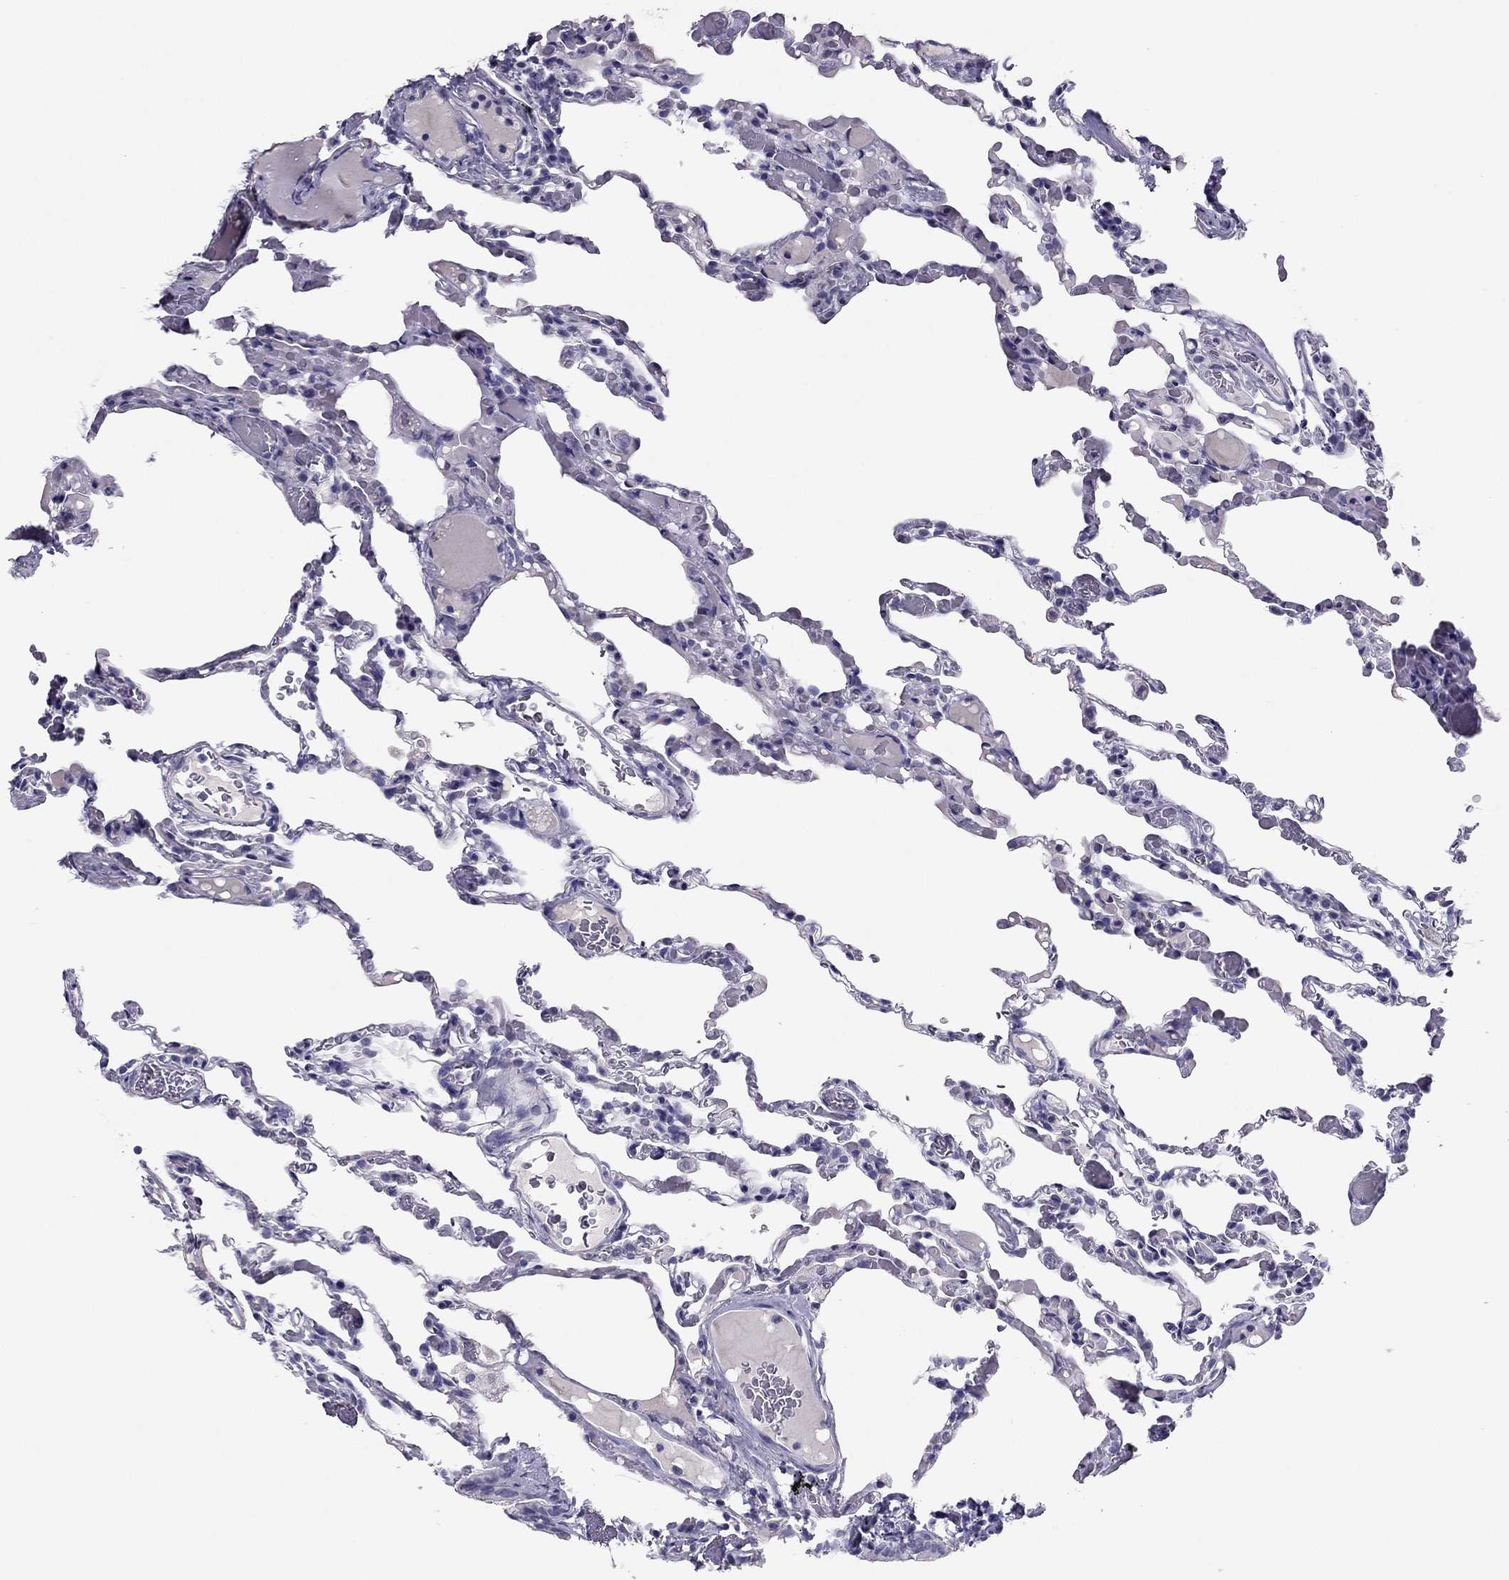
{"staining": {"intensity": "negative", "quantity": "none", "location": "none"}, "tissue": "lung", "cell_type": "Alveolar cells", "image_type": "normal", "snomed": [{"axis": "morphology", "description": "Normal tissue, NOS"}, {"axis": "topography", "description": "Lung"}], "caption": "IHC photomicrograph of unremarkable lung: lung stained with DAB displays no significant protein expression in alveolar cells.", "gene": "RHO", "patient": {"sex": "female", "age": 43}}